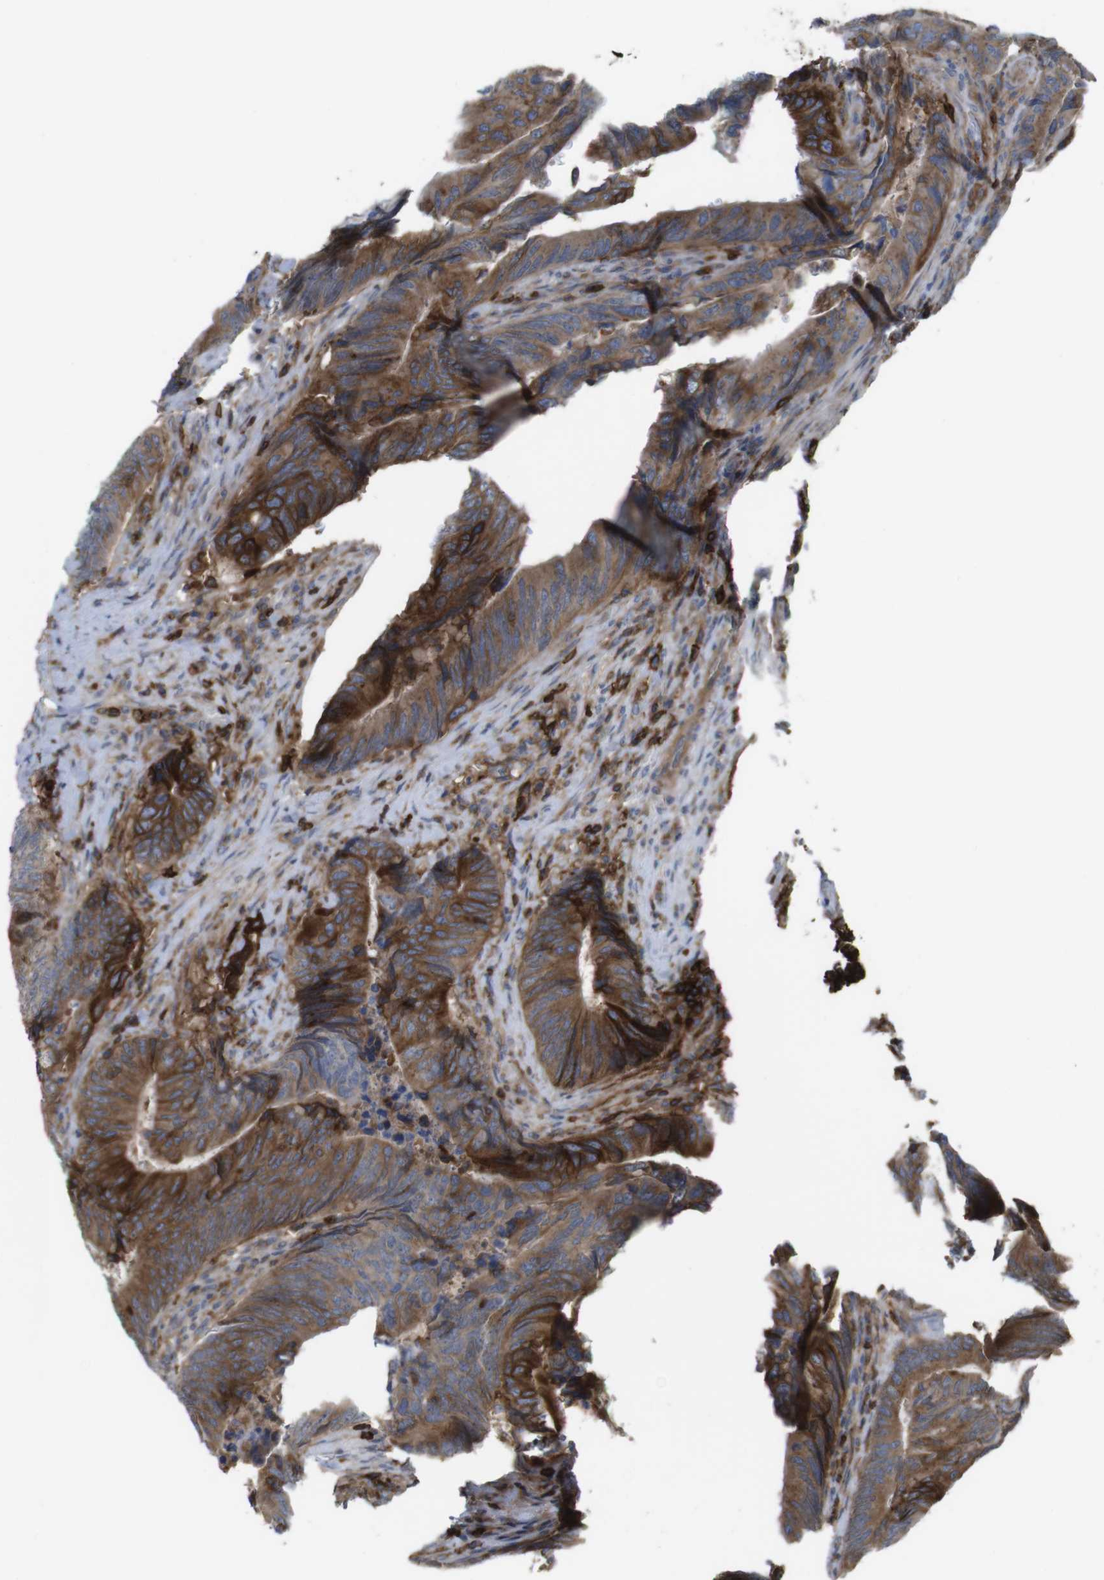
{"staining": {"intensity": "strong", "quantity": ">75%", "location": "cytoplasmic/membranous"}, "tissue": "colorectal cancer", "cell_type": "Tumor cells", "image_type": "cancer", "snomed": [{"axis": "morphology", "description": "Normal tissue, NOS"}, {"axis": "morphology", "description": "Adenocarcinoma, NOS"}, {"axis": "topography", "description": "Colon"}], "caption": "Immunohistochemistry of human colorectal cancer demonstrates high levels of strong cytoplasmic/membranous staining in about >75% of tumor cells.", "gene": "CCR6", "patient": {"sex": "male", "age": 56}}